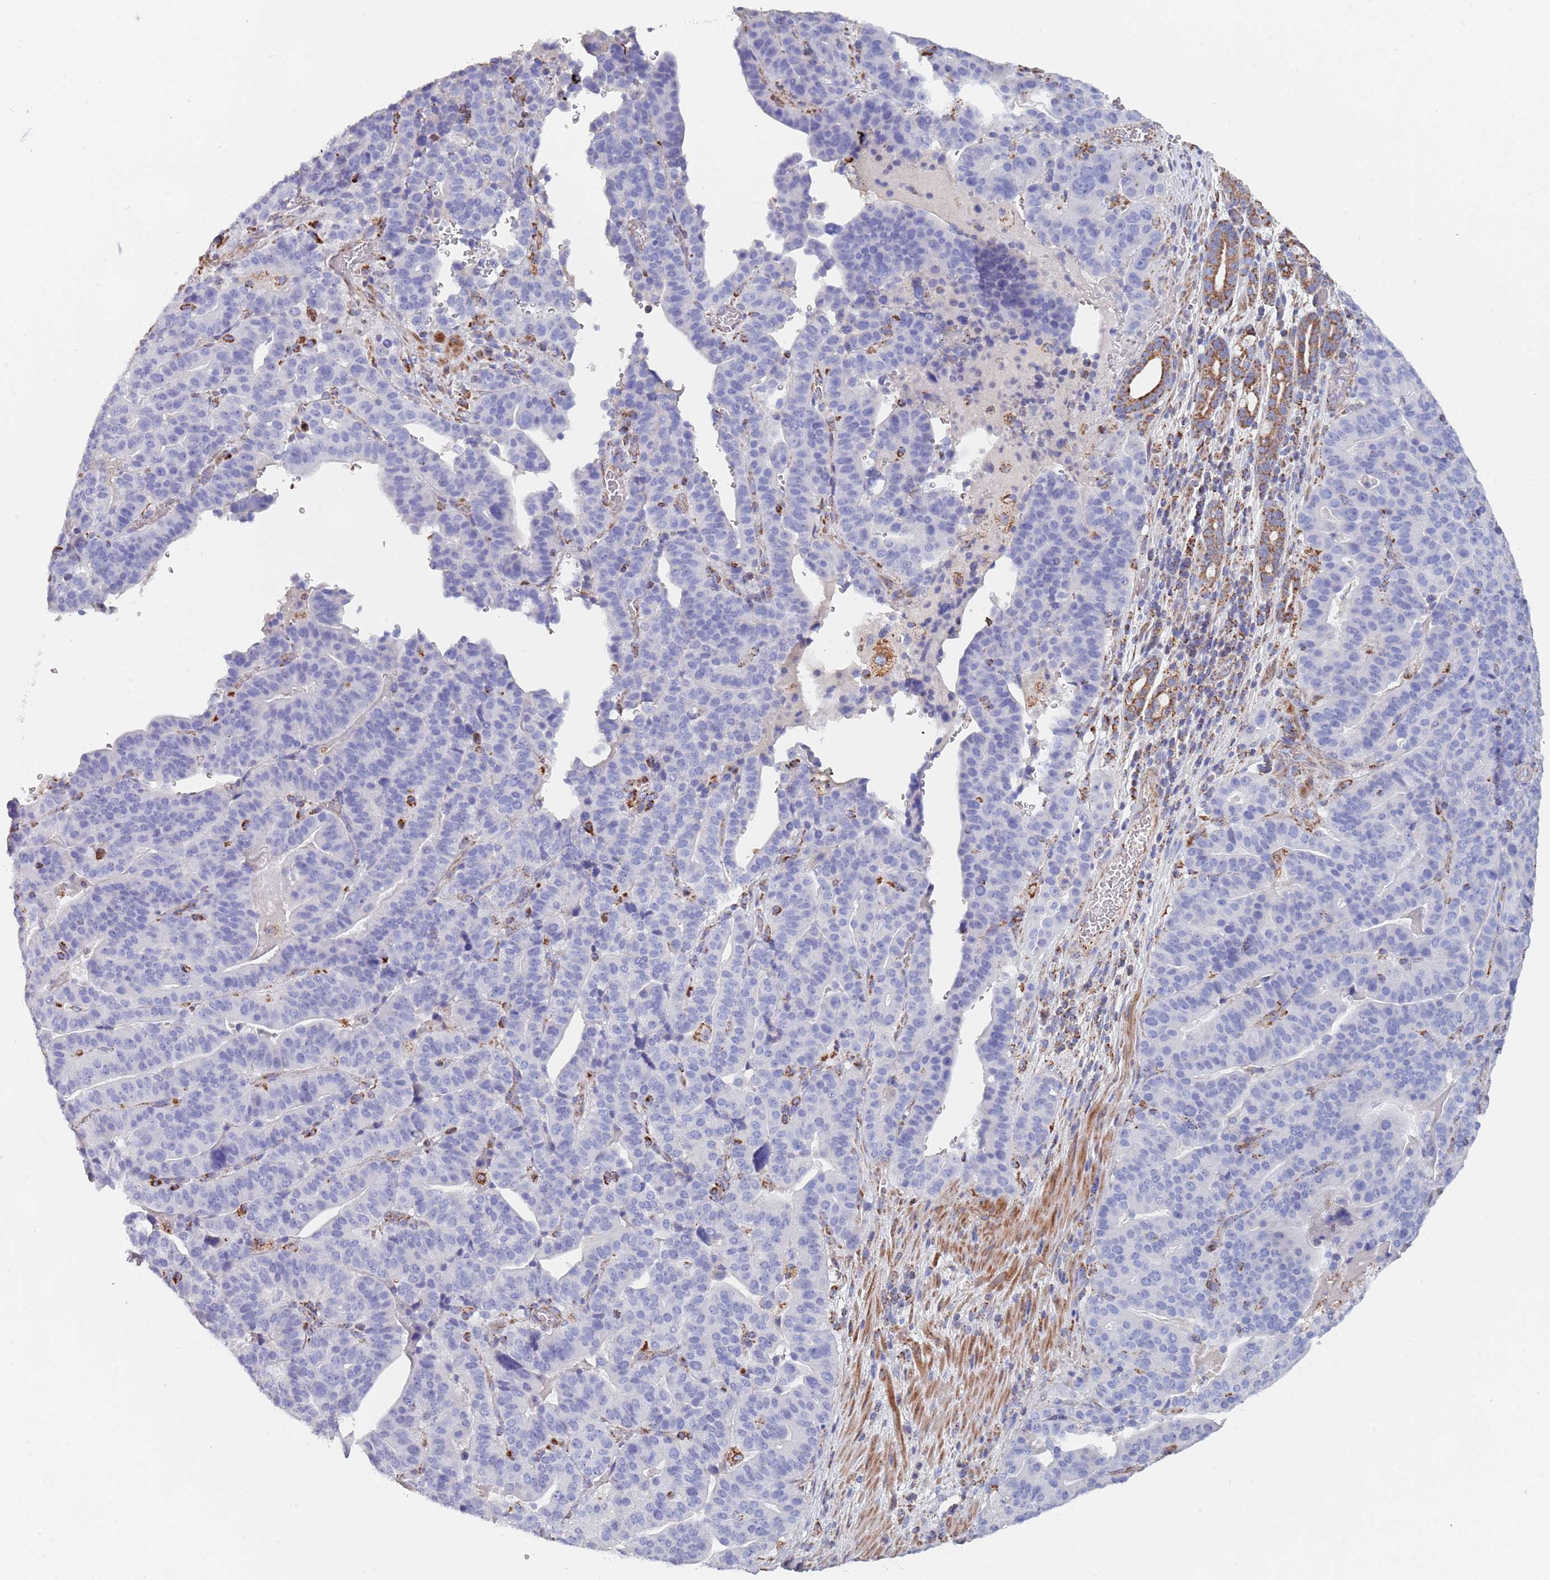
{"staining": {"intensity": "negative", "quantity": "none", "location": "none"}, "tissue": "stomach cancer", "cell_type": "Tumor cells", "image_type": "cancer", "snomed": [{"axis": "morphology", "description": "Adenocarcinoma, NOS"}, {"axis": "topography", "description": "Stomach"}], "caption": "Photomicrograph shows no protein positivity in tumor cells of stomach cancer tissue. Nuclei are stained in blue.", "gene": "PGP", "patient": {"sex": "male", "age": 48}}